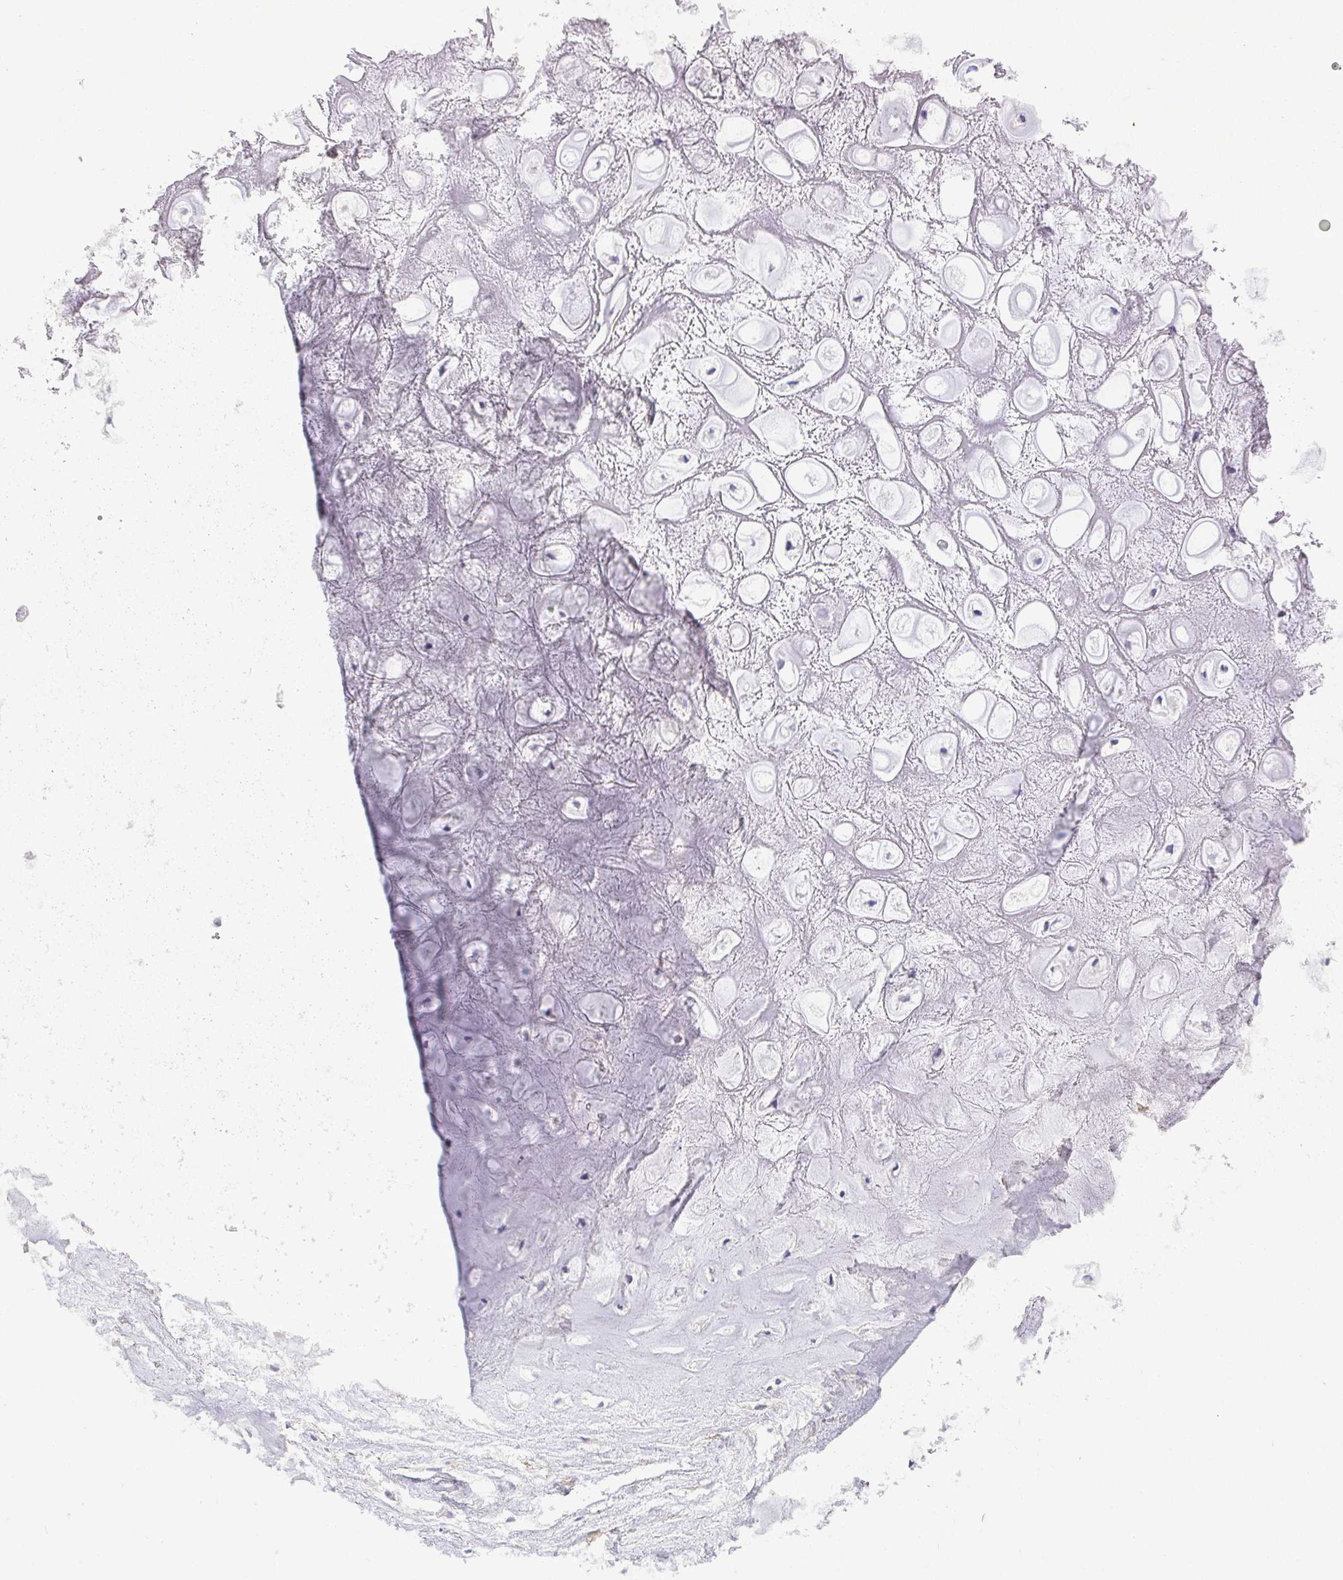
{"staining": {"intensity": "negative", "quantity": "none", "location": "none"}, "tissue": "adipose tissue", "cell_type": "Adipocytes", "image_type": "normal", "snomed": [{"axis": "morphology", "description": "Normal tissue, NOS"}, {"axis": "topography", "description": "Lymph node"}, {"axis": "topography", "description": "Cartilage tissue"}, {"axis": "topography", "description": "Nasopharynx"}], "caption": "IHC of benign adipose tissue reveals no staining in adipocytes. Brightfield microscopy of immunohistochemistry (IHC) stained with DAB (3,3'-diaminobenzidine) (brown) and hematoxylin (blue), captured at high magnification.", "gene": "LIMA1", "patient": {"sex": "male", "age": 63}}